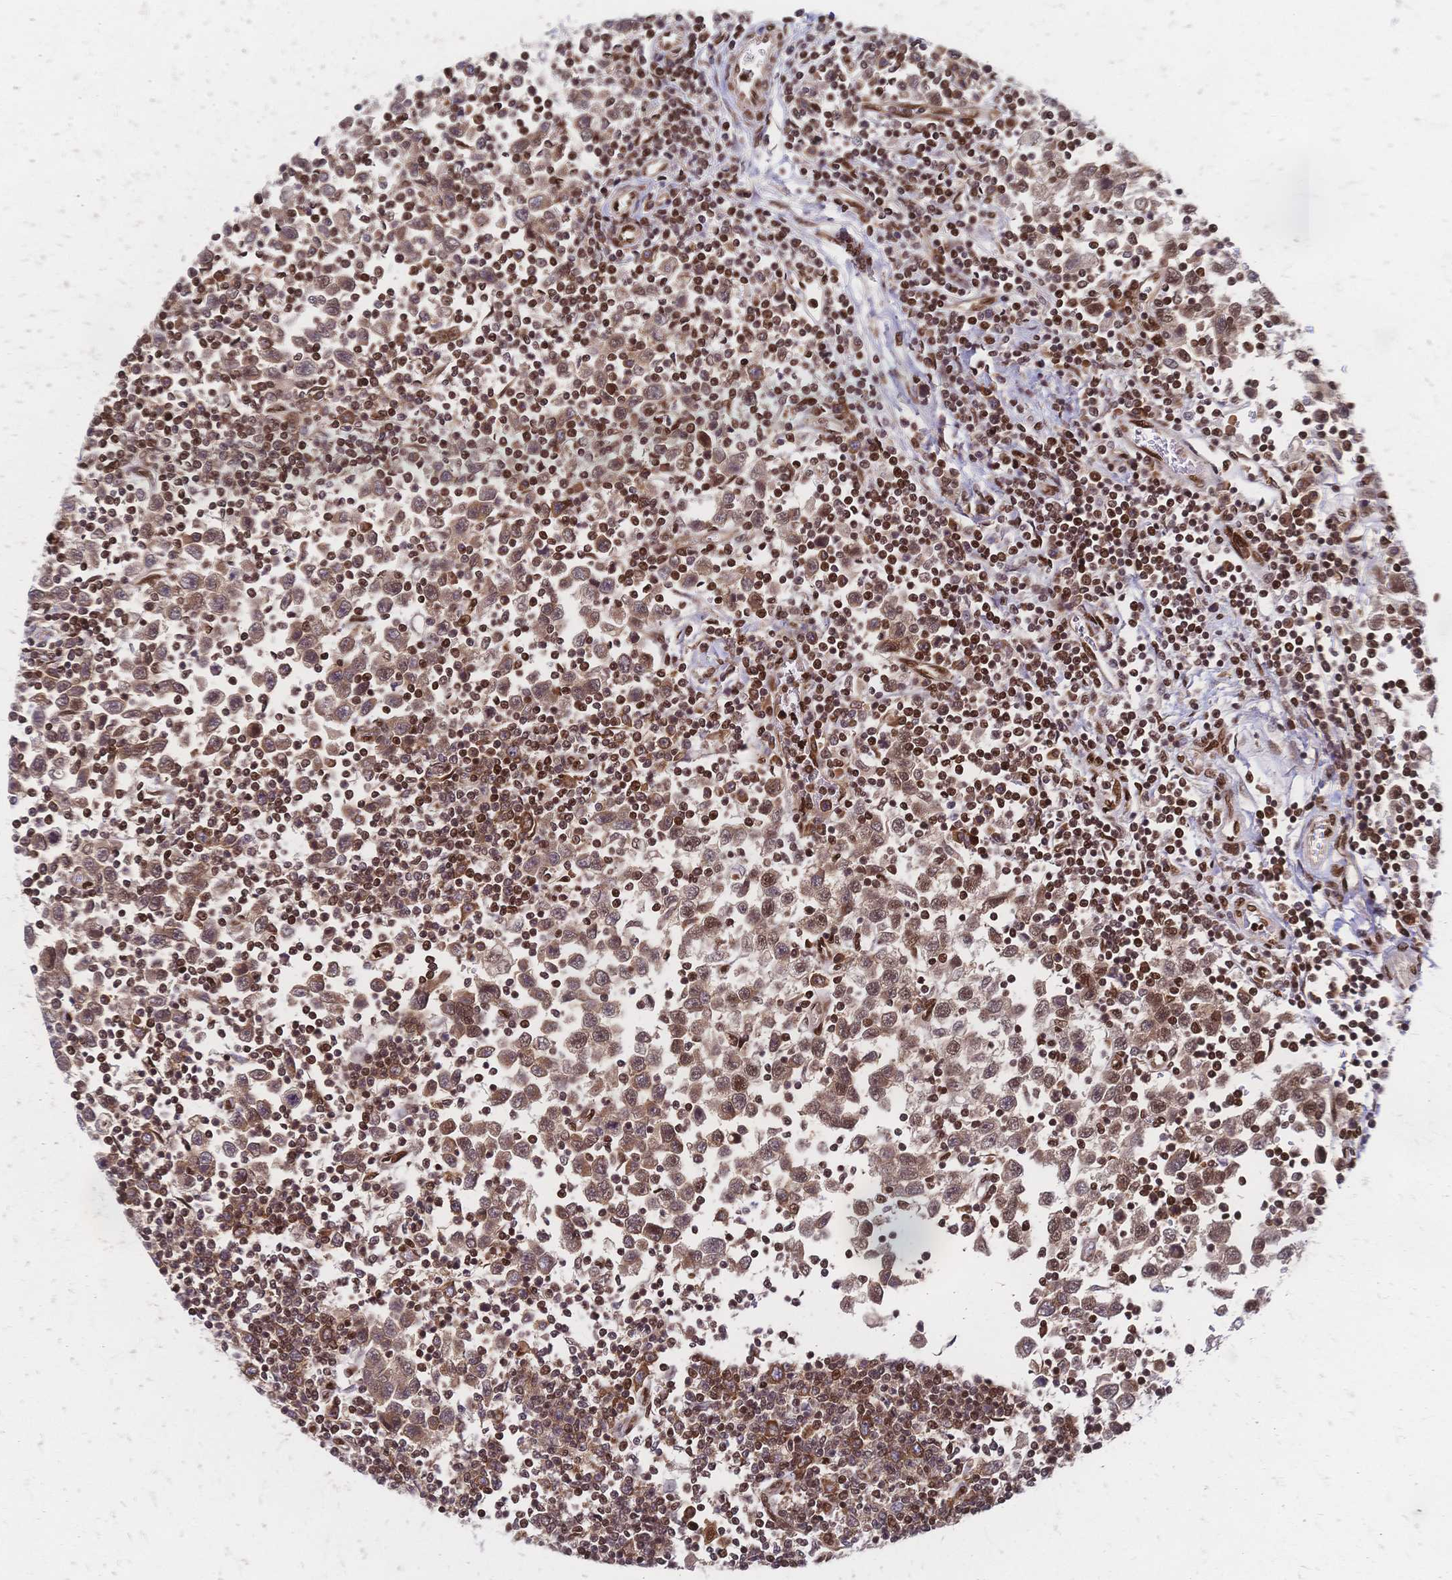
{"staining": {"intensity": "moderate", "quantity": ">75%", "location": "cytoplasmic/membranous,nuclear"}, "tissue": "testis cancer", "cell_type": "Tumor cells", "image_type": "cancer", "snomed": [{"axis": "morphology", "description": "Seminoma, NOS"}, {"axis": "topography", "description": "Testis"}], "caption": "DAB immunohistochemical staining of testis seminoma displays moderate cytoplasmic/membranous and nuclear protein staining in approximately >75% of tumor cells.", "gene": "HDGF", "patient": {"sex": "male", "age": 34}}